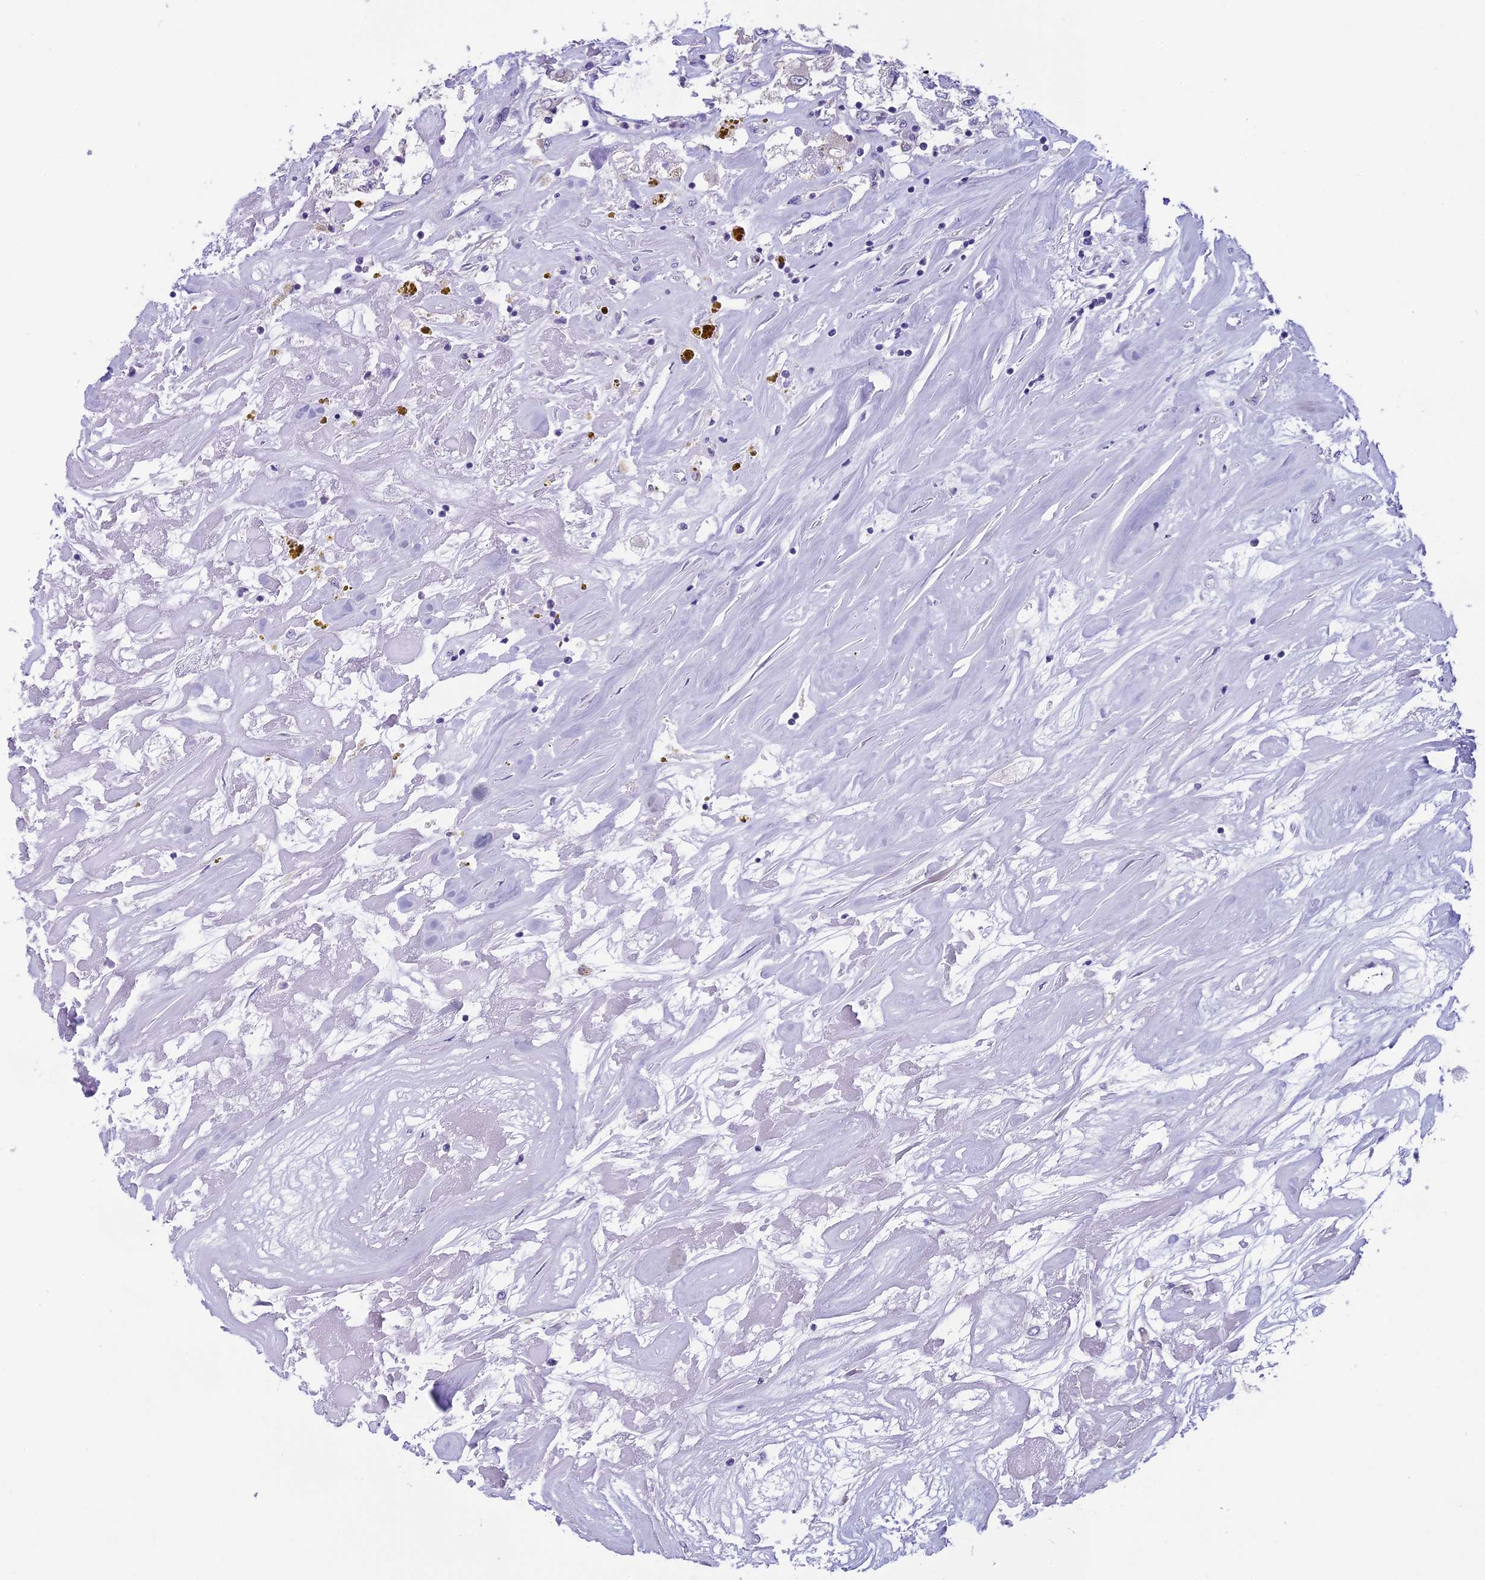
{"staining": {"intensity": "negative", "quantity": "none", "location": "none"}, "tissue": "renal cancer", "cell_type": "Tumor cells", "image_type": "cancer", "snomed": [{"axis": "morphology", "description": "Adenocarcinoma, NOS"}, {"axis": "topography", "description": "Kidney"}], "caption": "Human adenocarcinoma (renal) stained for a protein using immunohistochemistry (IHC) displays no staining in tumor cells.", "gene": "ARHGEF37", "patient": {"sex": "female", "age": 52}}